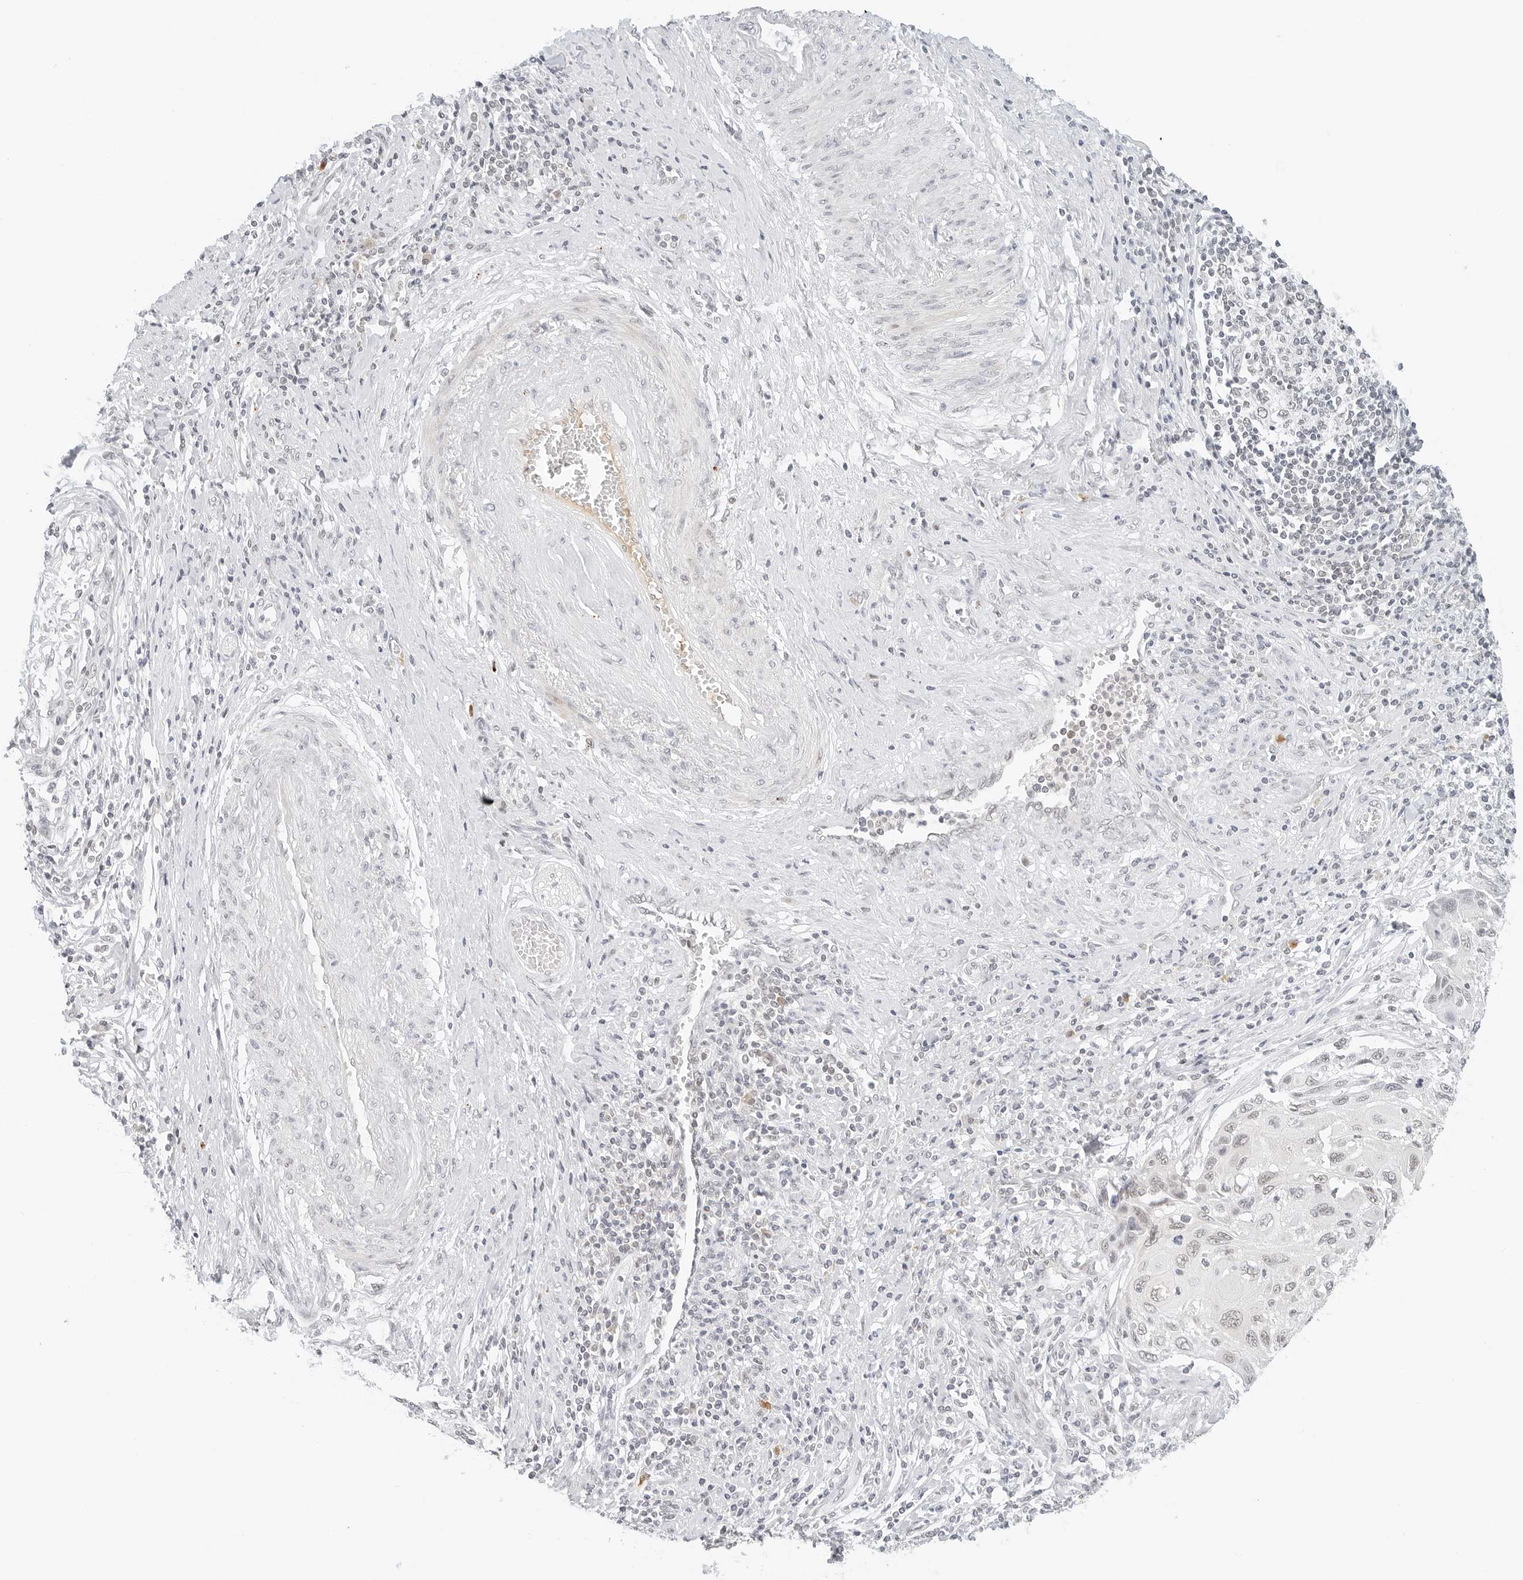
{"staining": {"intensity": "negative", "quantity": "none", "location": "none"}, "tissue": "cervical cancer", "cell_type": "Tumor cells", "image_type": "cancer", "snomed": [{"axis": "morphology", "description": "Squamous cell carcinoma, NOS"}, {"axis": "topography", "description": "Cervix"}], "caption": "The image demonstrates no significant expression in tumor cells of cervical cancer.", "gene": "NEO1", "patient": {"sex": "female", "age": 70}}